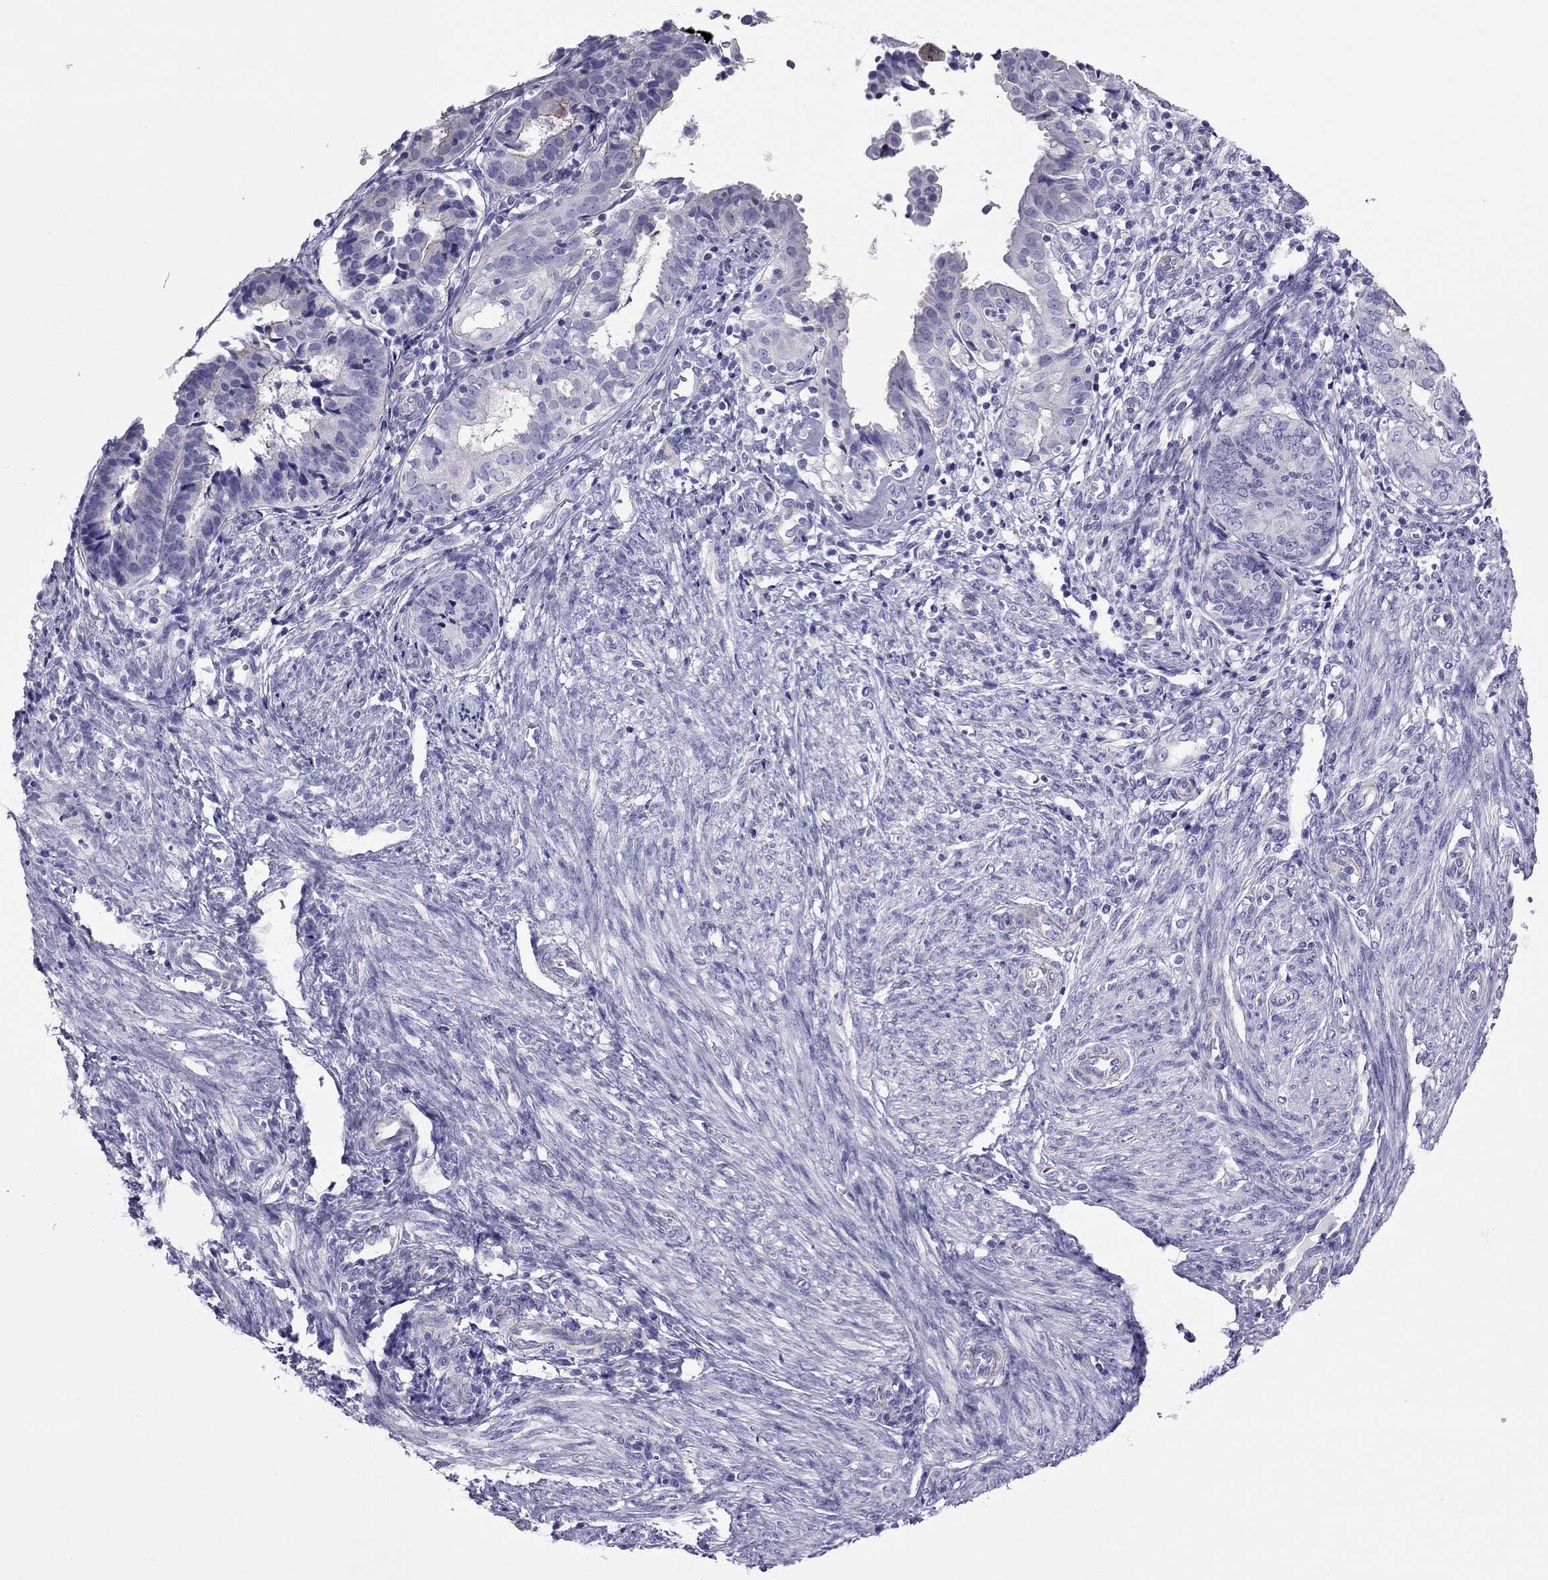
{"staining": {"intensity": "negative", "quantity": "none", "location": "none"}, "tissue": "endometrial cancer", "cell_type": "Tumor cells", "image_type": "cancer", "snomed": [{"axis": "morphology", "description": "Adenocarcinoma, NOS"}, {"axis": "topography", "description": "Endometrium"}], "caption": "DAB (3,3'-diaminobenzidine) immunohistochemical staining of endometrial cancer exhibits no significant staining in tumor cells.", "gene": "MYL11", "patient": {"sex": "female", "age": 68}}